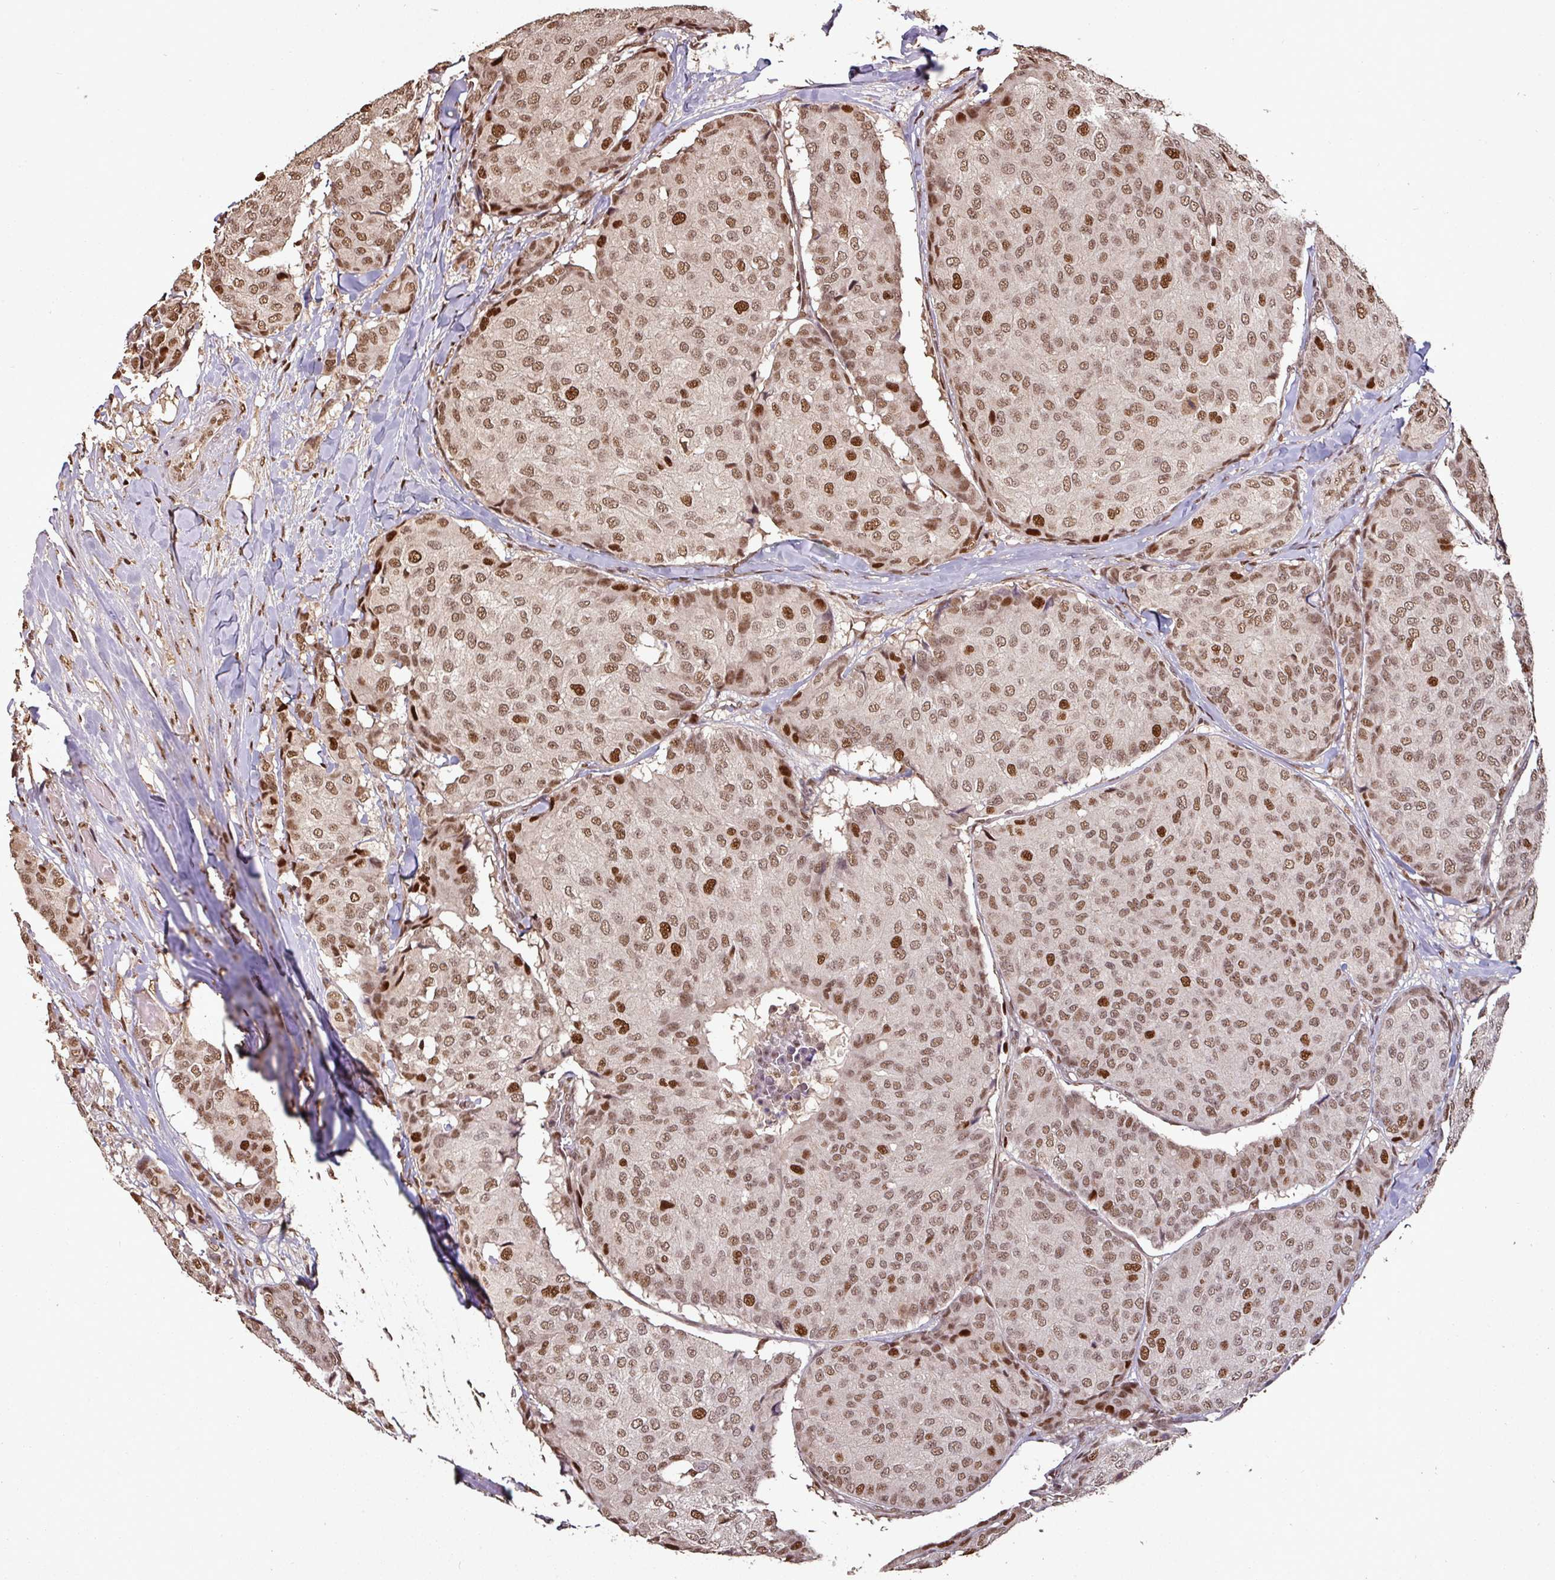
{"staining": {"intensity": "moderate", "quantity": ">75%", "location": "nuclear"}, "tissue": "breast cancer", "cell_type": "Tumor cells", "image_type": "cancer", "snomed": [{"axis": "morphology", "description": "Duct carcinoma"}, {"axis": "topography", "description": "Breast"}], "caption": "IHC of breast cancer reveals medium levels of moderate nuclear positivity in about >75% of tumor cells.", "gene": "POLD1", "patient": {"sex": "female", "age": 75}}